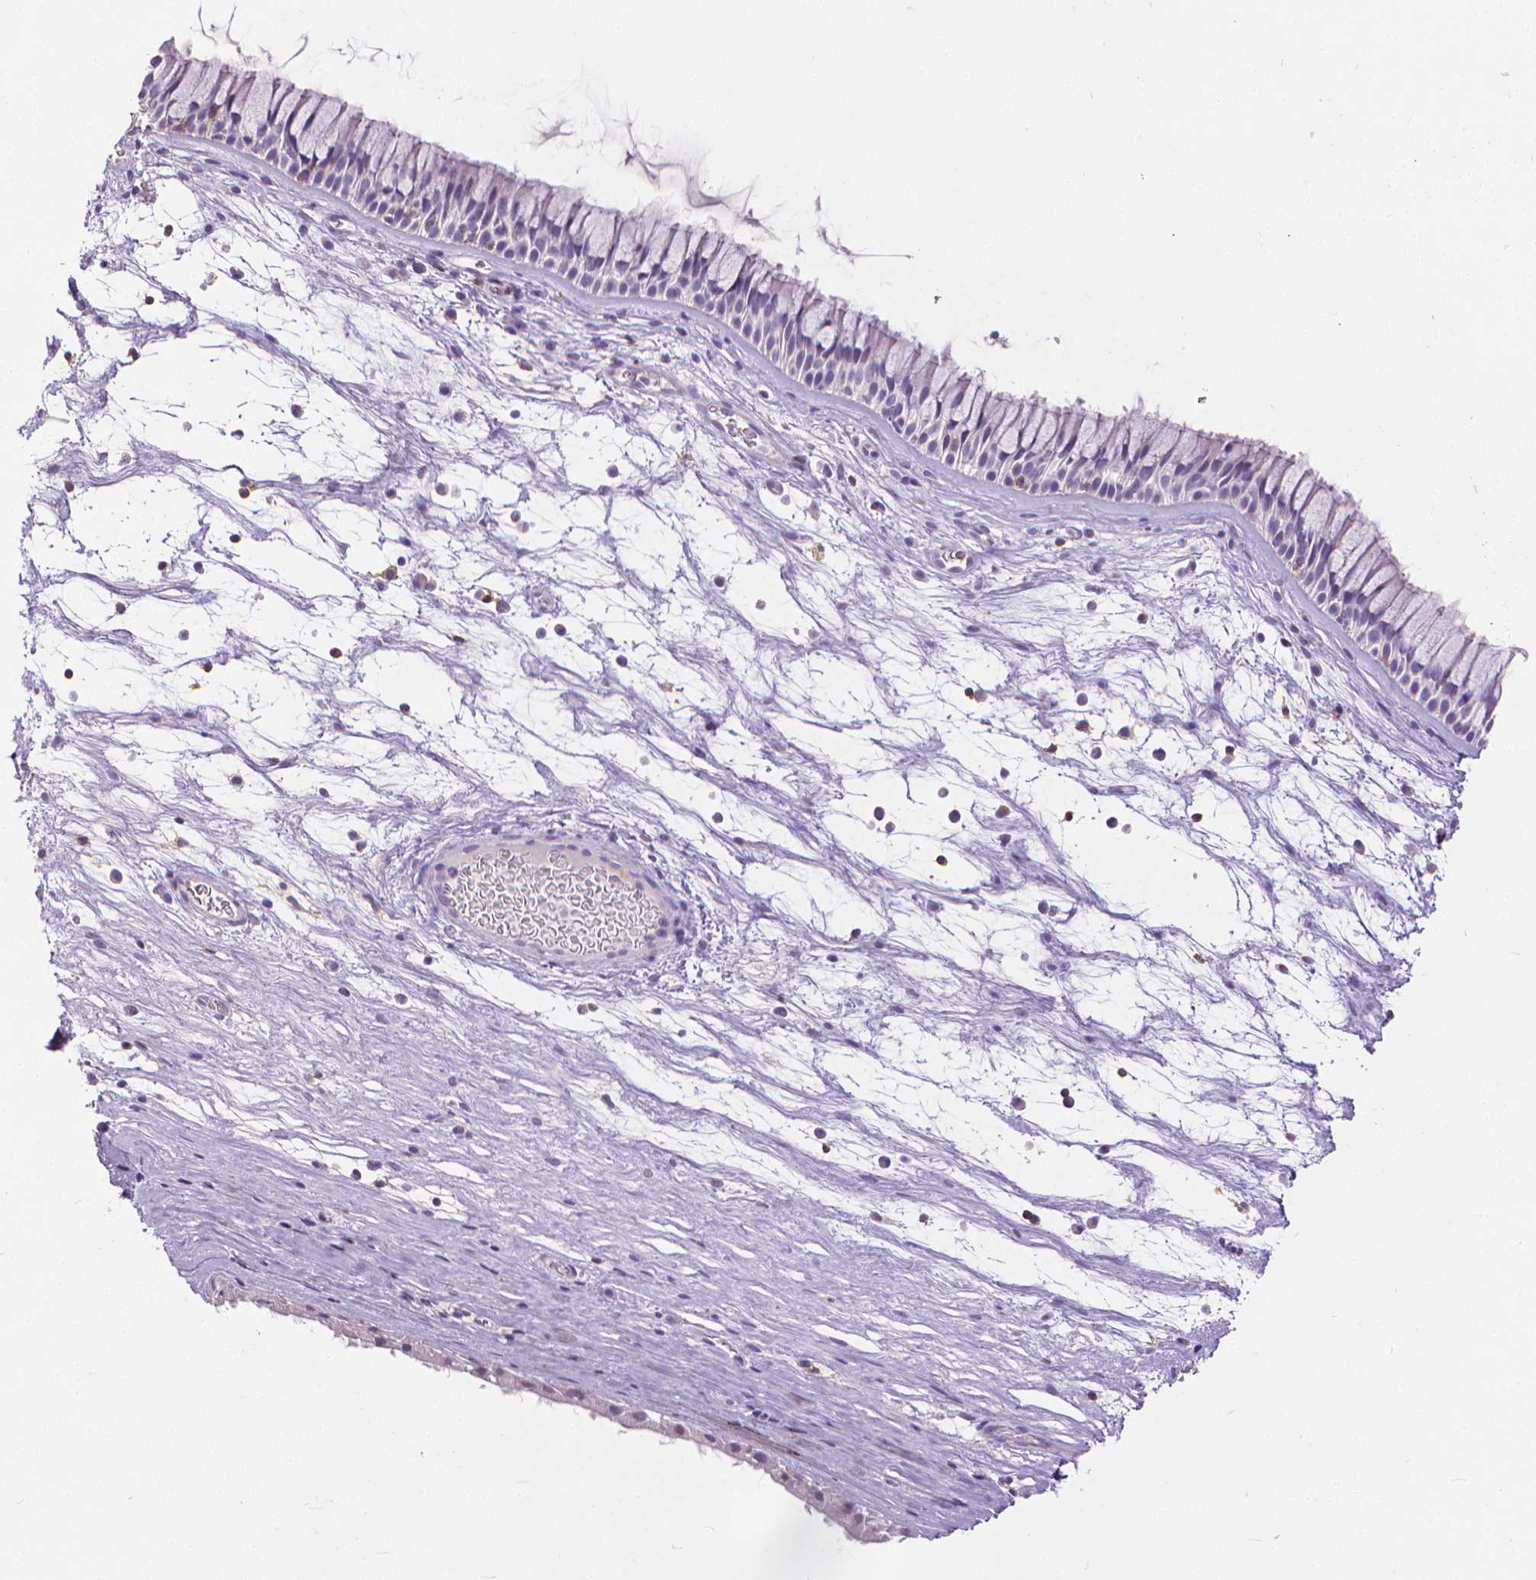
{"staining": {"intensity": "negative", "quantity": "none", "location": "none"}, "tissue": "nasopharynx", "cell_type": "Respiratory epithelial cells", "image_type": "normal", "snomed": [{"axis": "morphology", "description": "Normal tissue, NOS"}, {"axis": "topography", "description": "Nasopharynx"}], "caption": "High power microscopy image of an immunohistochemistry micrograph of benign nasopharynx, revealing no significant expression in respiratory epithelial cells. The staining is performed using DAB brown chromogen with nuclei counter-stained in using hematoxylin.", "gene": "CD4", "patient": {"sex": "male", "age": 74}}